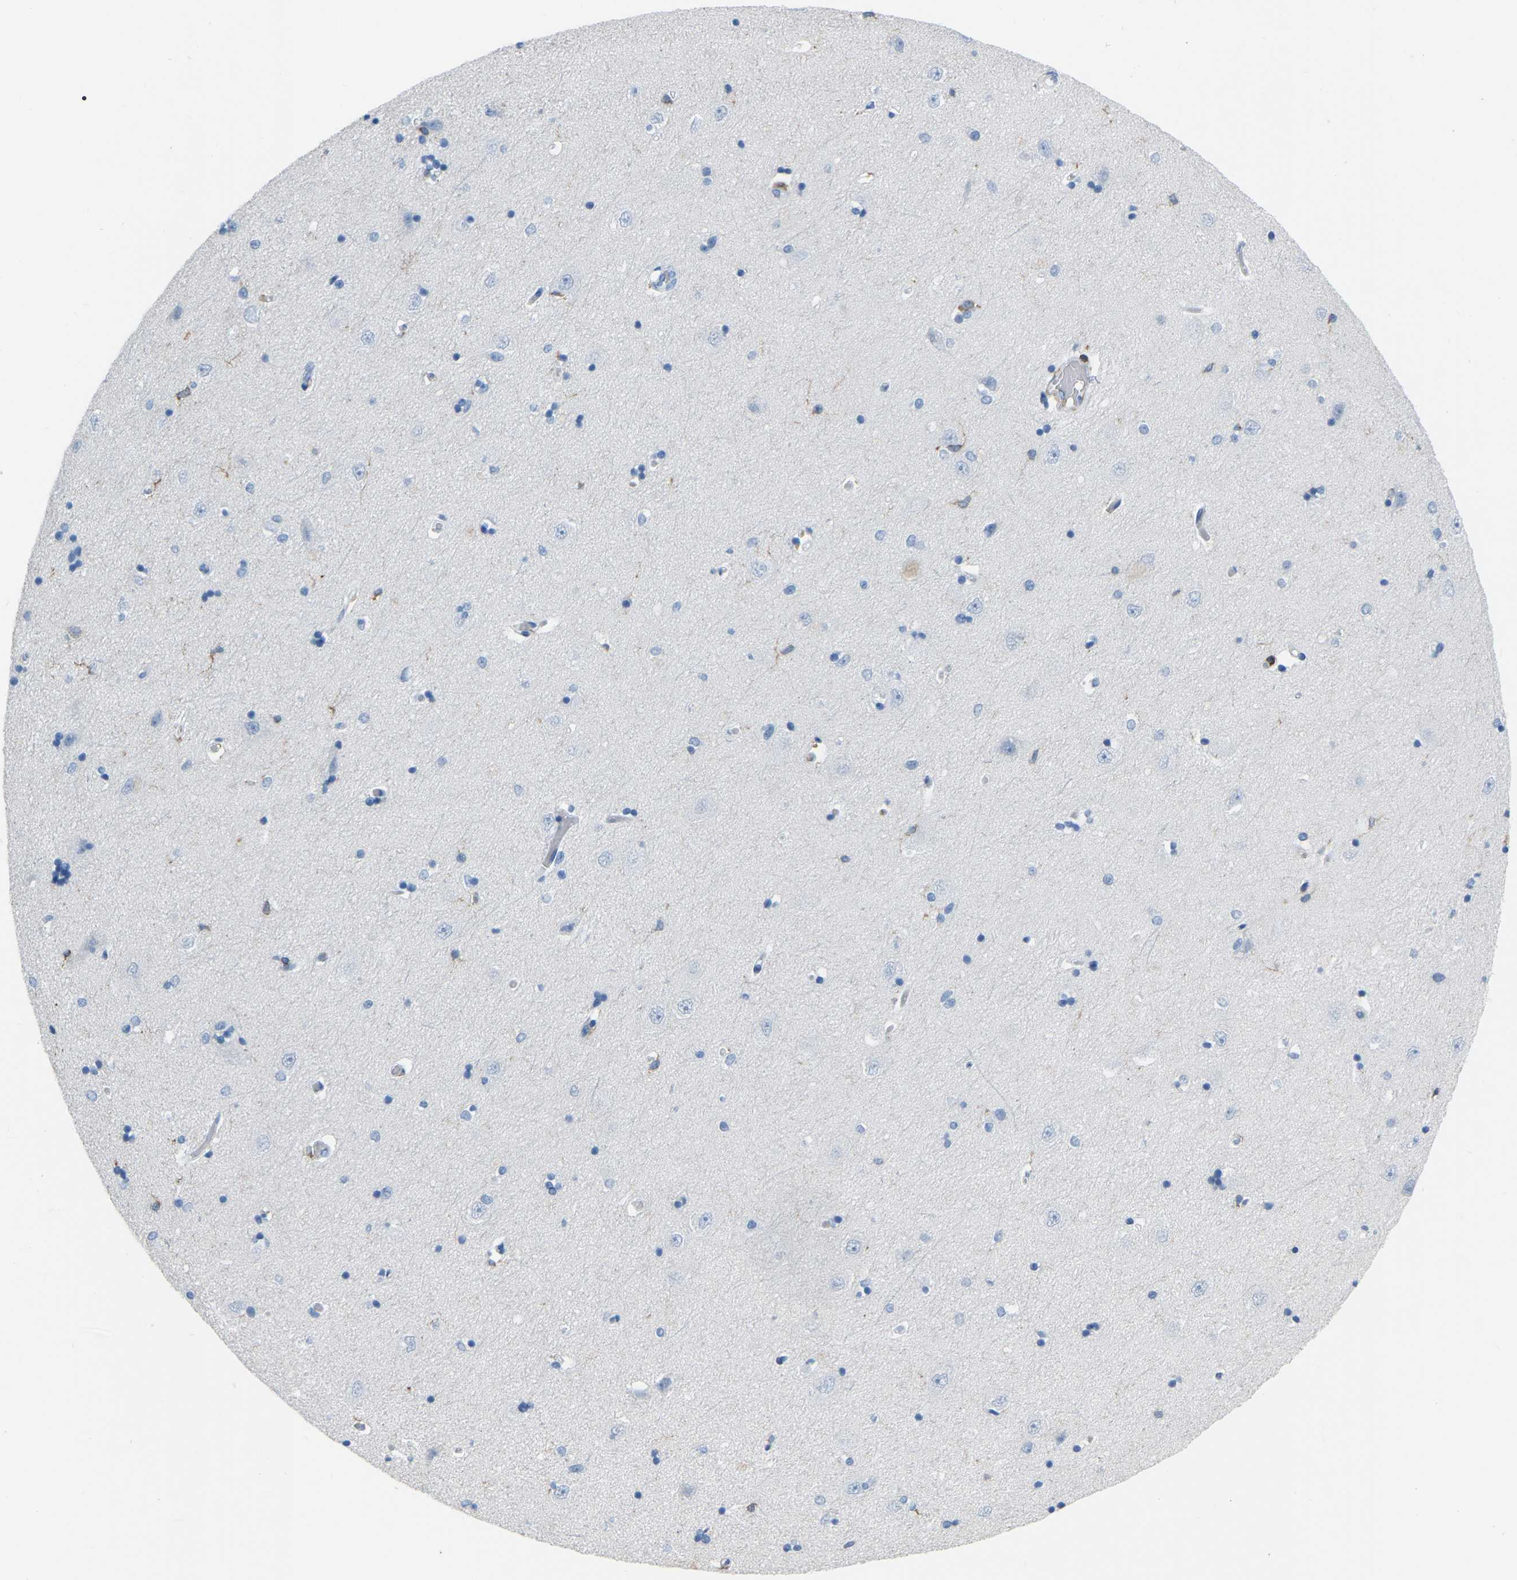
{"staining": {"intensity": "moderate", "quantity": "<25%", "location": "cytoplasmic/membranous"}, "tissue": "hippocampus", "cell_type": "Glial cells", "image_type": "normal", "snomed": [{"axis": "morphology", "description": "Normal tissue, NOS"}, {"axis": "topography", "description": "Hippocampus"}], "caption": "Immunohistochemistry (DAB (3,3'-diaminobenzidine)) staining of unremarkable hippocampus shows moderate cytoplasmic/membranous protein staining in approximately <25% of glial cells.", "gene": "ARHGAP45", "patient": {"sex": "male", "age": 45}}